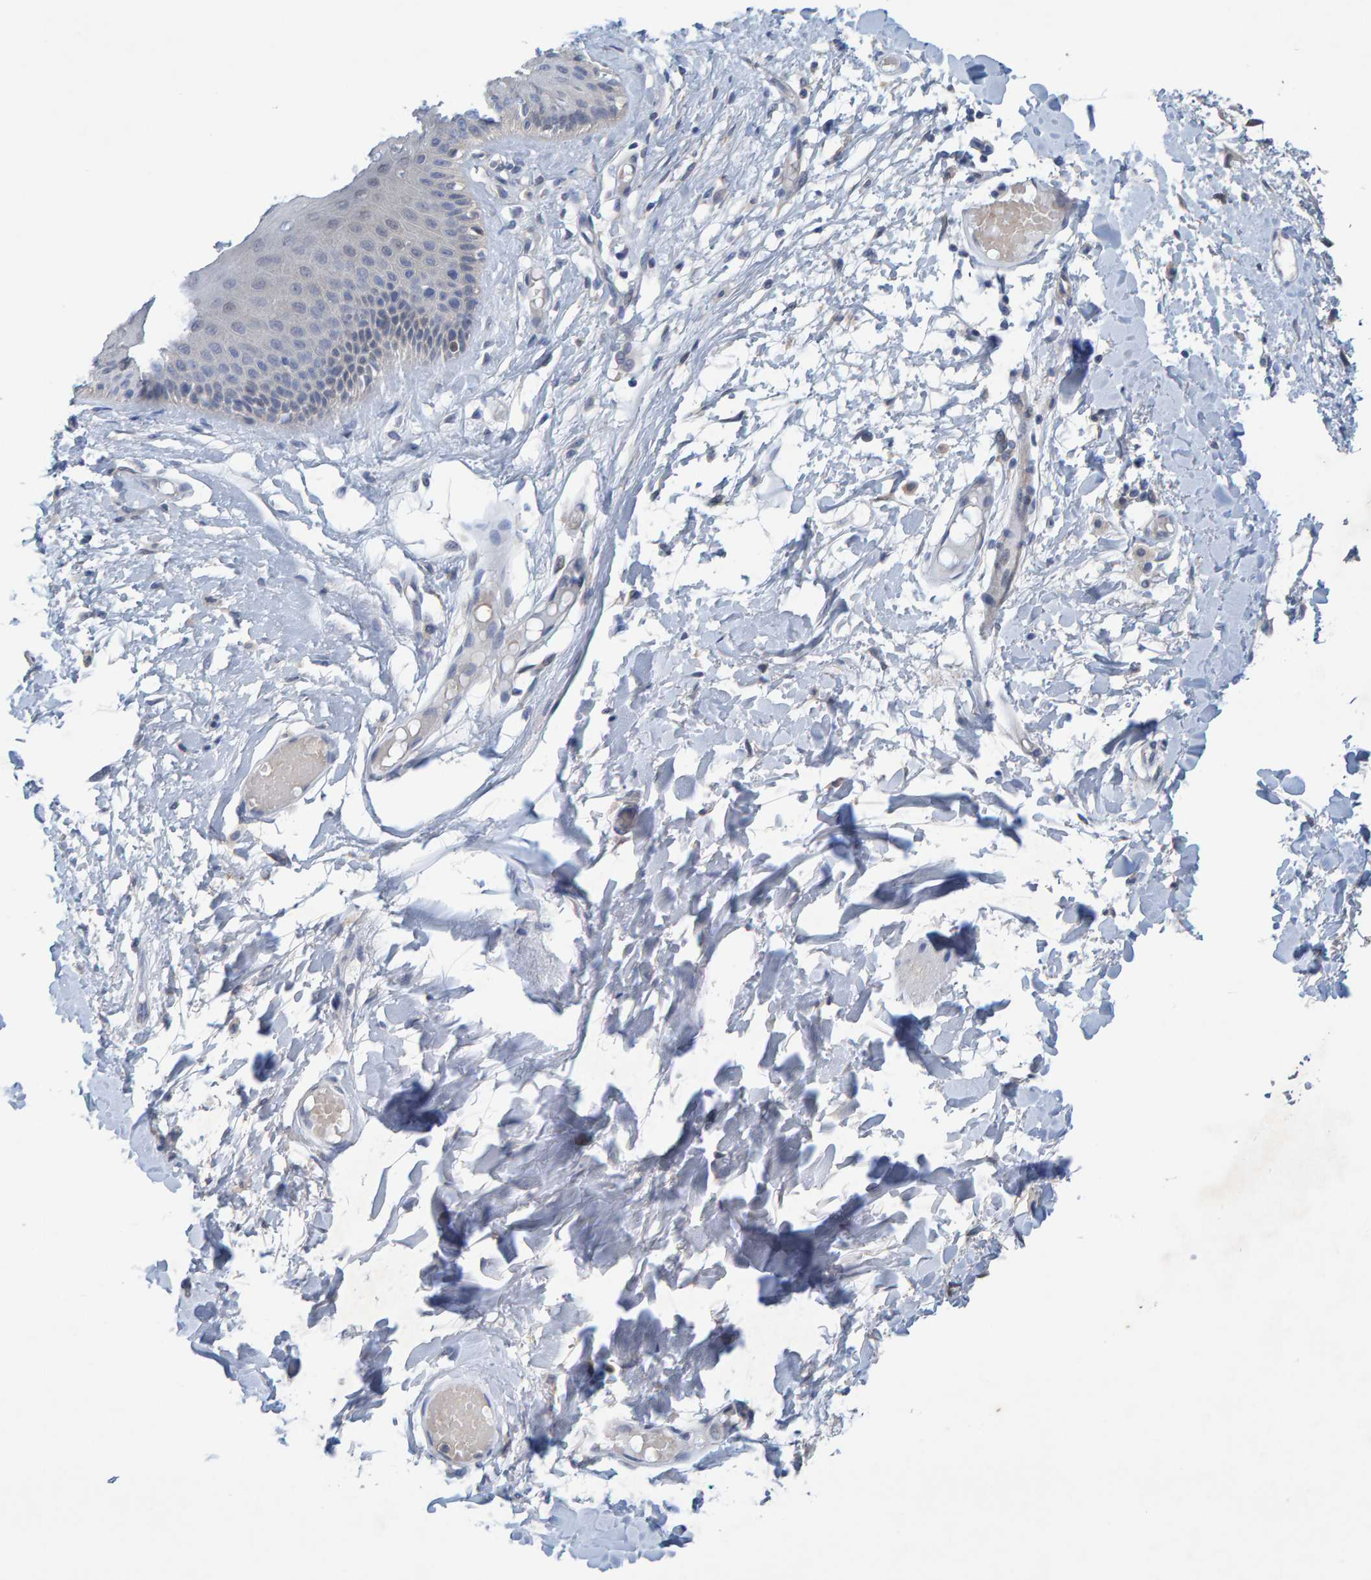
{"staining": {"intensity": "moderate", "quantity": "<25%", "location": "cytoplasmic/membranous"}, "tissue": "skin", "cell_type": "Epidermal cells", "image_type": "normal", "snomed": [{"axis": "morphology", "description": "Normal tissue, NOS"}, {"axis": "topography", "description": "Vulva"}], "caption": "Immunohistochemical staining of normal skin exhibits low levels of moderate cytoplasmic/membranous positivity in approximately <25% of epidermal cells. Using DAB (brown) and hematoxylin (blue) stains, captured at high magnification using brightfield microscopy.", "gene": "ALAD", "patient": {"sex": "female", "age": 73}}